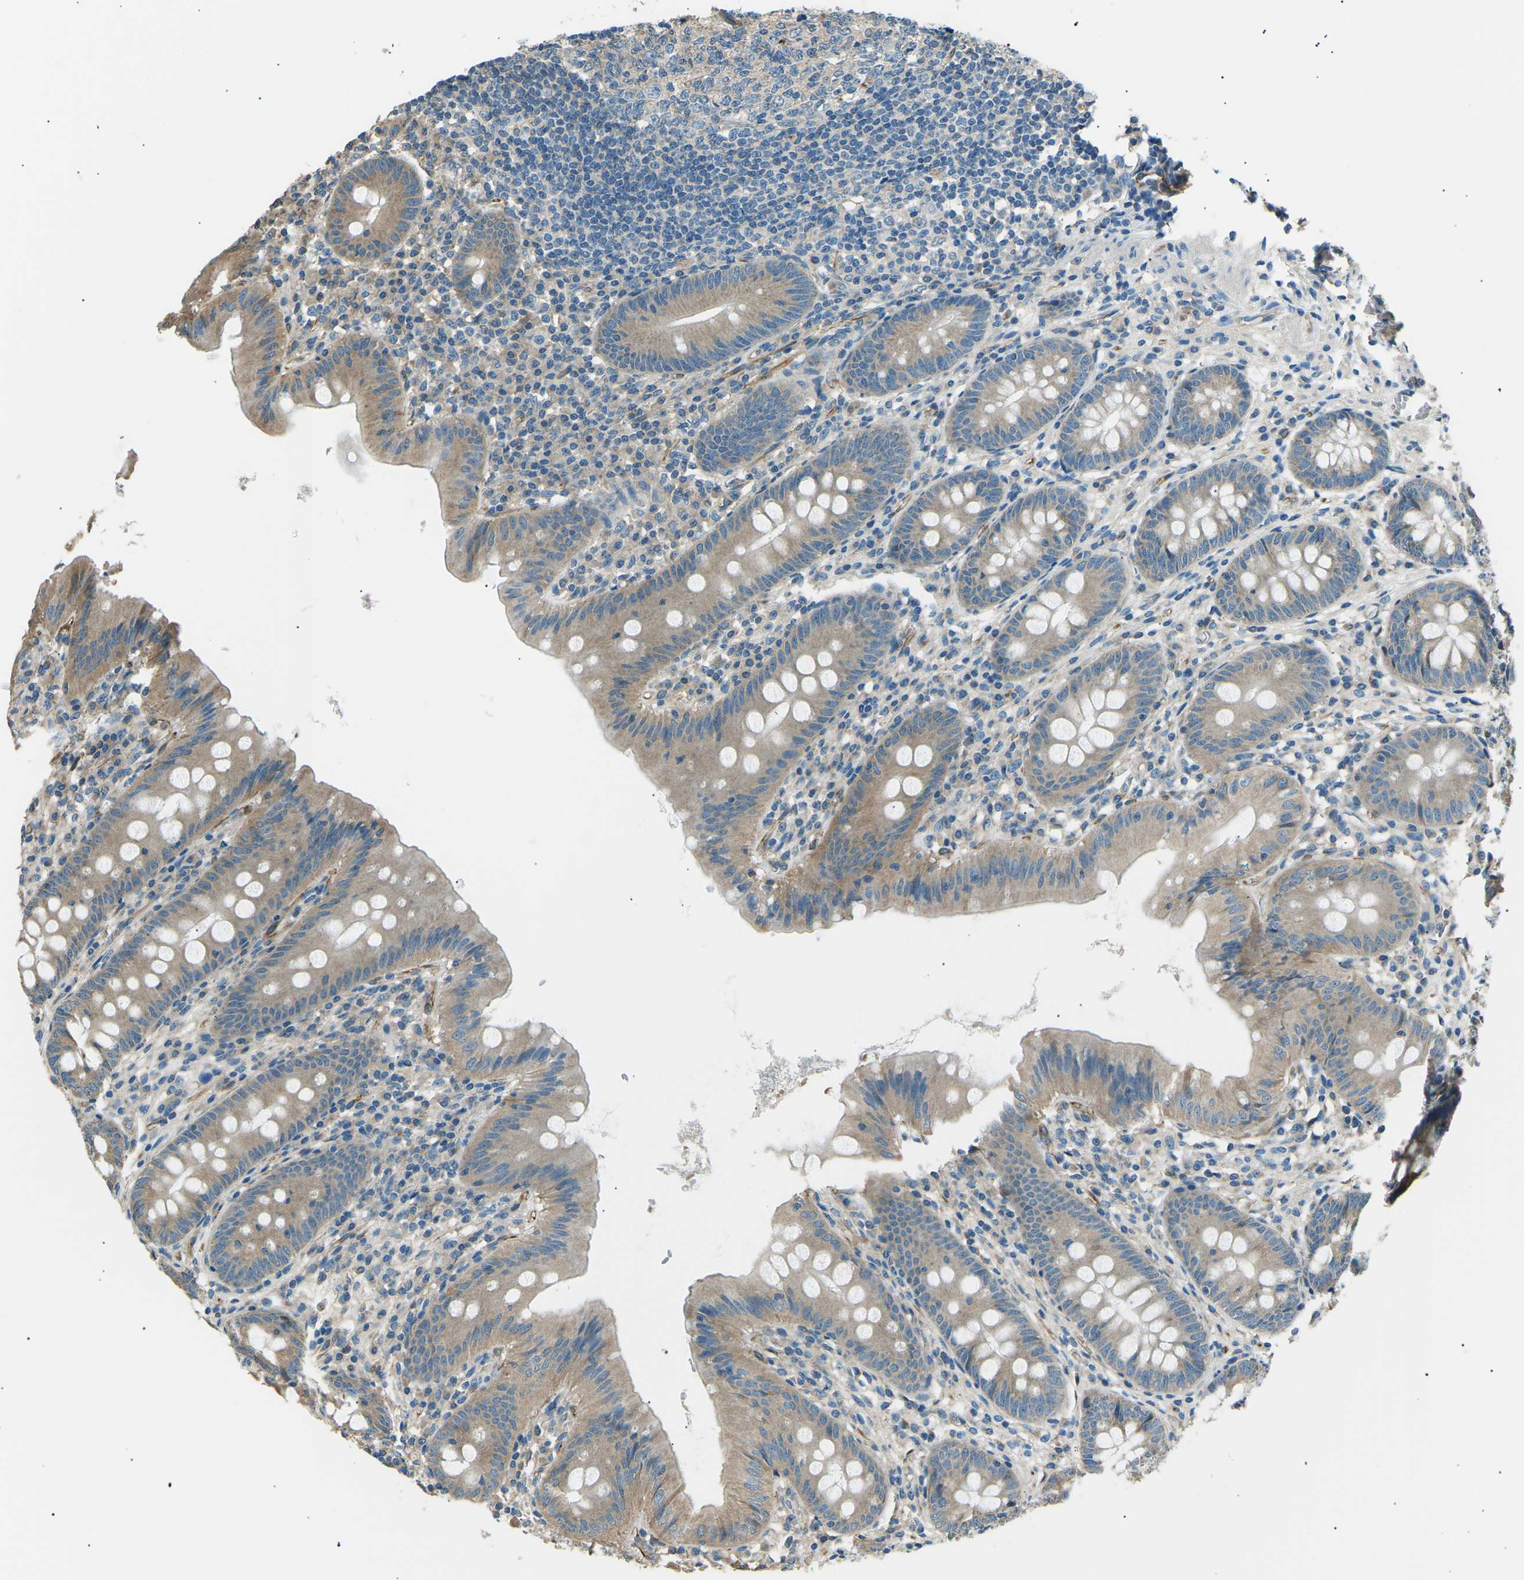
{"staining": {"intensity": "weak", "quantity": ">75%", "location": "cytoplasmic/membranous"}, "tissue": "appendix", "cell_type": "Glandular cells", "image_type": "normal", "snomed": [{"axis": "morphology", "description": "Normal tissue, NOS"}, {"axis": "topography", "description": "Appendix"}], "caption": "Weak cytoplasmic/membranous expression for a protein is seen in approximately >75% of glandular cells of normal appendix using immunohistochemistry (IHC).", "gene": "SLK", "patient": {"sex": "male", "age": 56}}